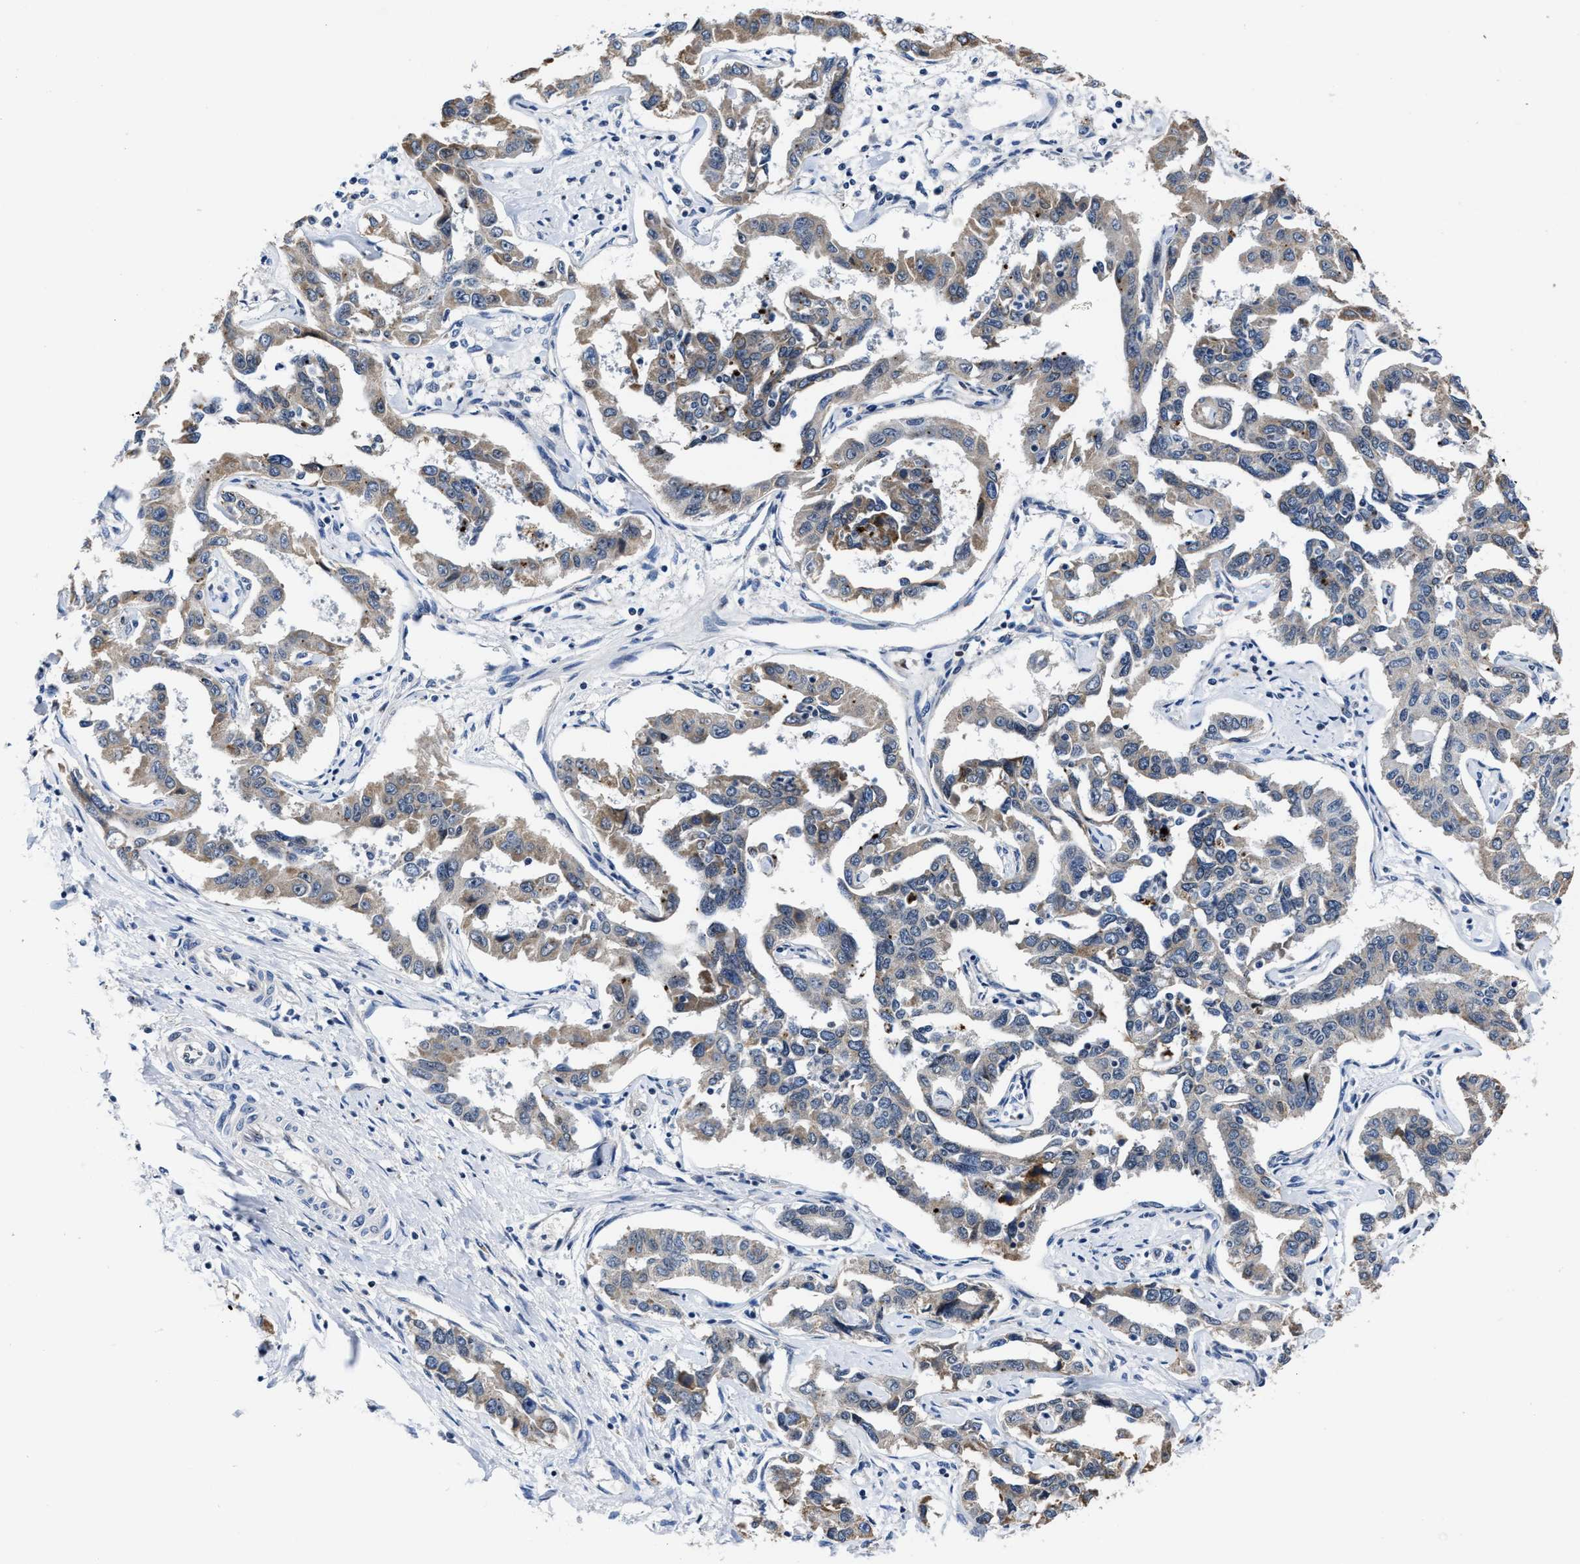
{"staining": {"intensity": "weak", "quantity": ">75%", "location": "cytoplasmic/membranous"}, "tissue": "liver cancer", "cell_type": "Tumor cells", "image_type": "cancer", "snomed": [{"axis": "morphology", "description": "Cholangiocarcinoma"}, {"axis": "topography", "description": "Liver"}], "caption": "Immunohistochemical staining of cholangiocarcinoma (liver) exhibits low levels of weak cytoplasmic/membranous staining in about >75% of tumor cells.", "gene": "GHITM", "patient": {"sex": "male", "age": 59}}